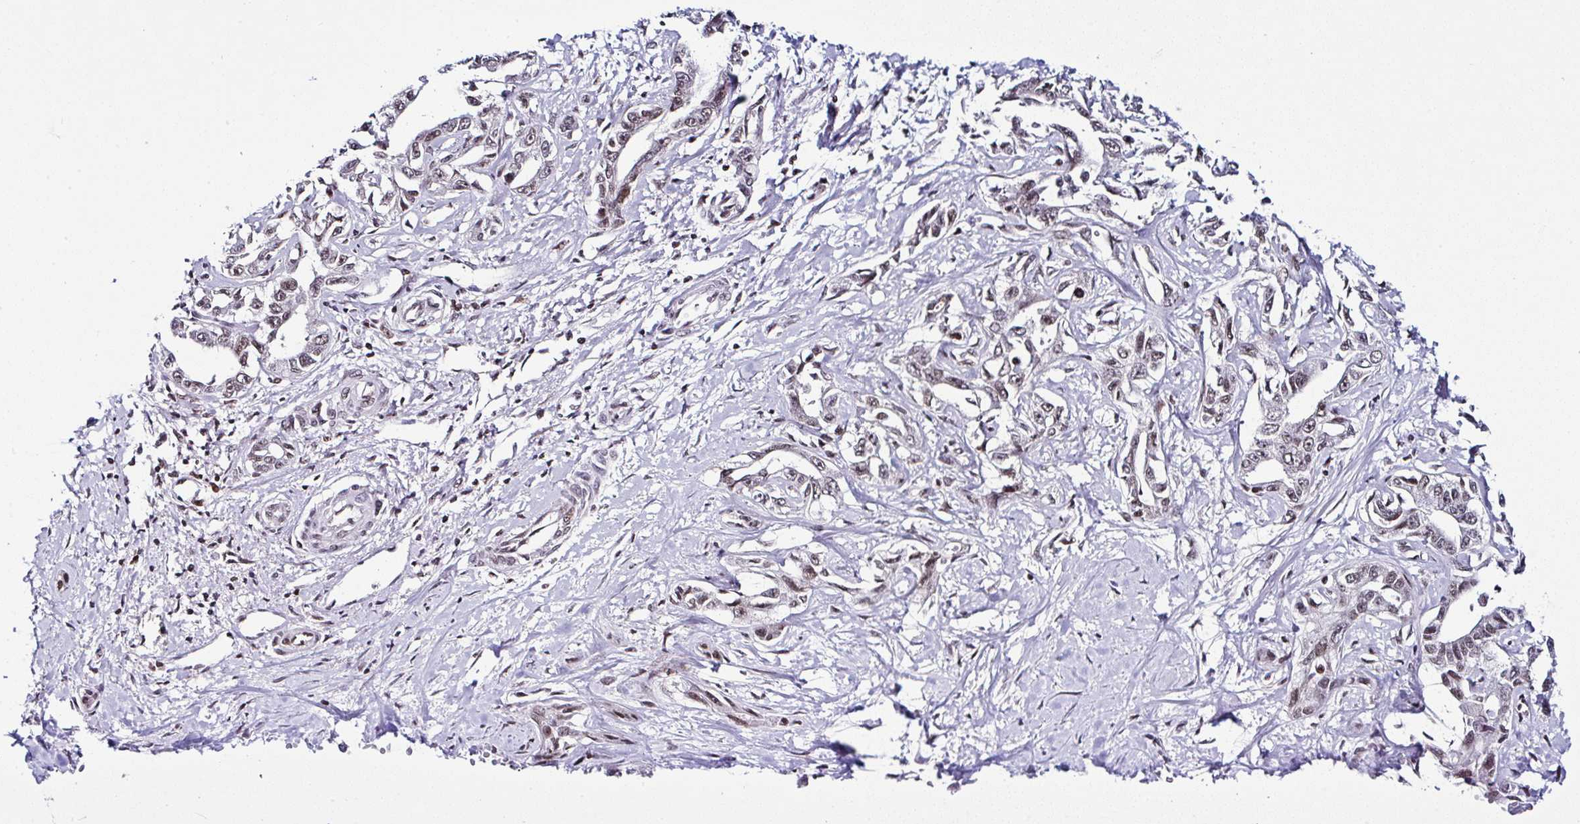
{"staining": {"intensity": "moderate", "quantity": ">75%", "location": "nuclear"}, "tissue": "liver cancer", "cell_type": "Tumor cells", "image_type": "cancer", "snomed": [{"axis": "morphology", "description": "Cholangiocarcinoma"}, {"axis": "topography", "description": "Liver"}], "caption": "IHC of liver cholangiocarcinoma reveals medium levels of moderate nuclear positivity in about >75% of tumor cells.", "gene": "DR1", "patient": {"sex": "male", "age": 59}}